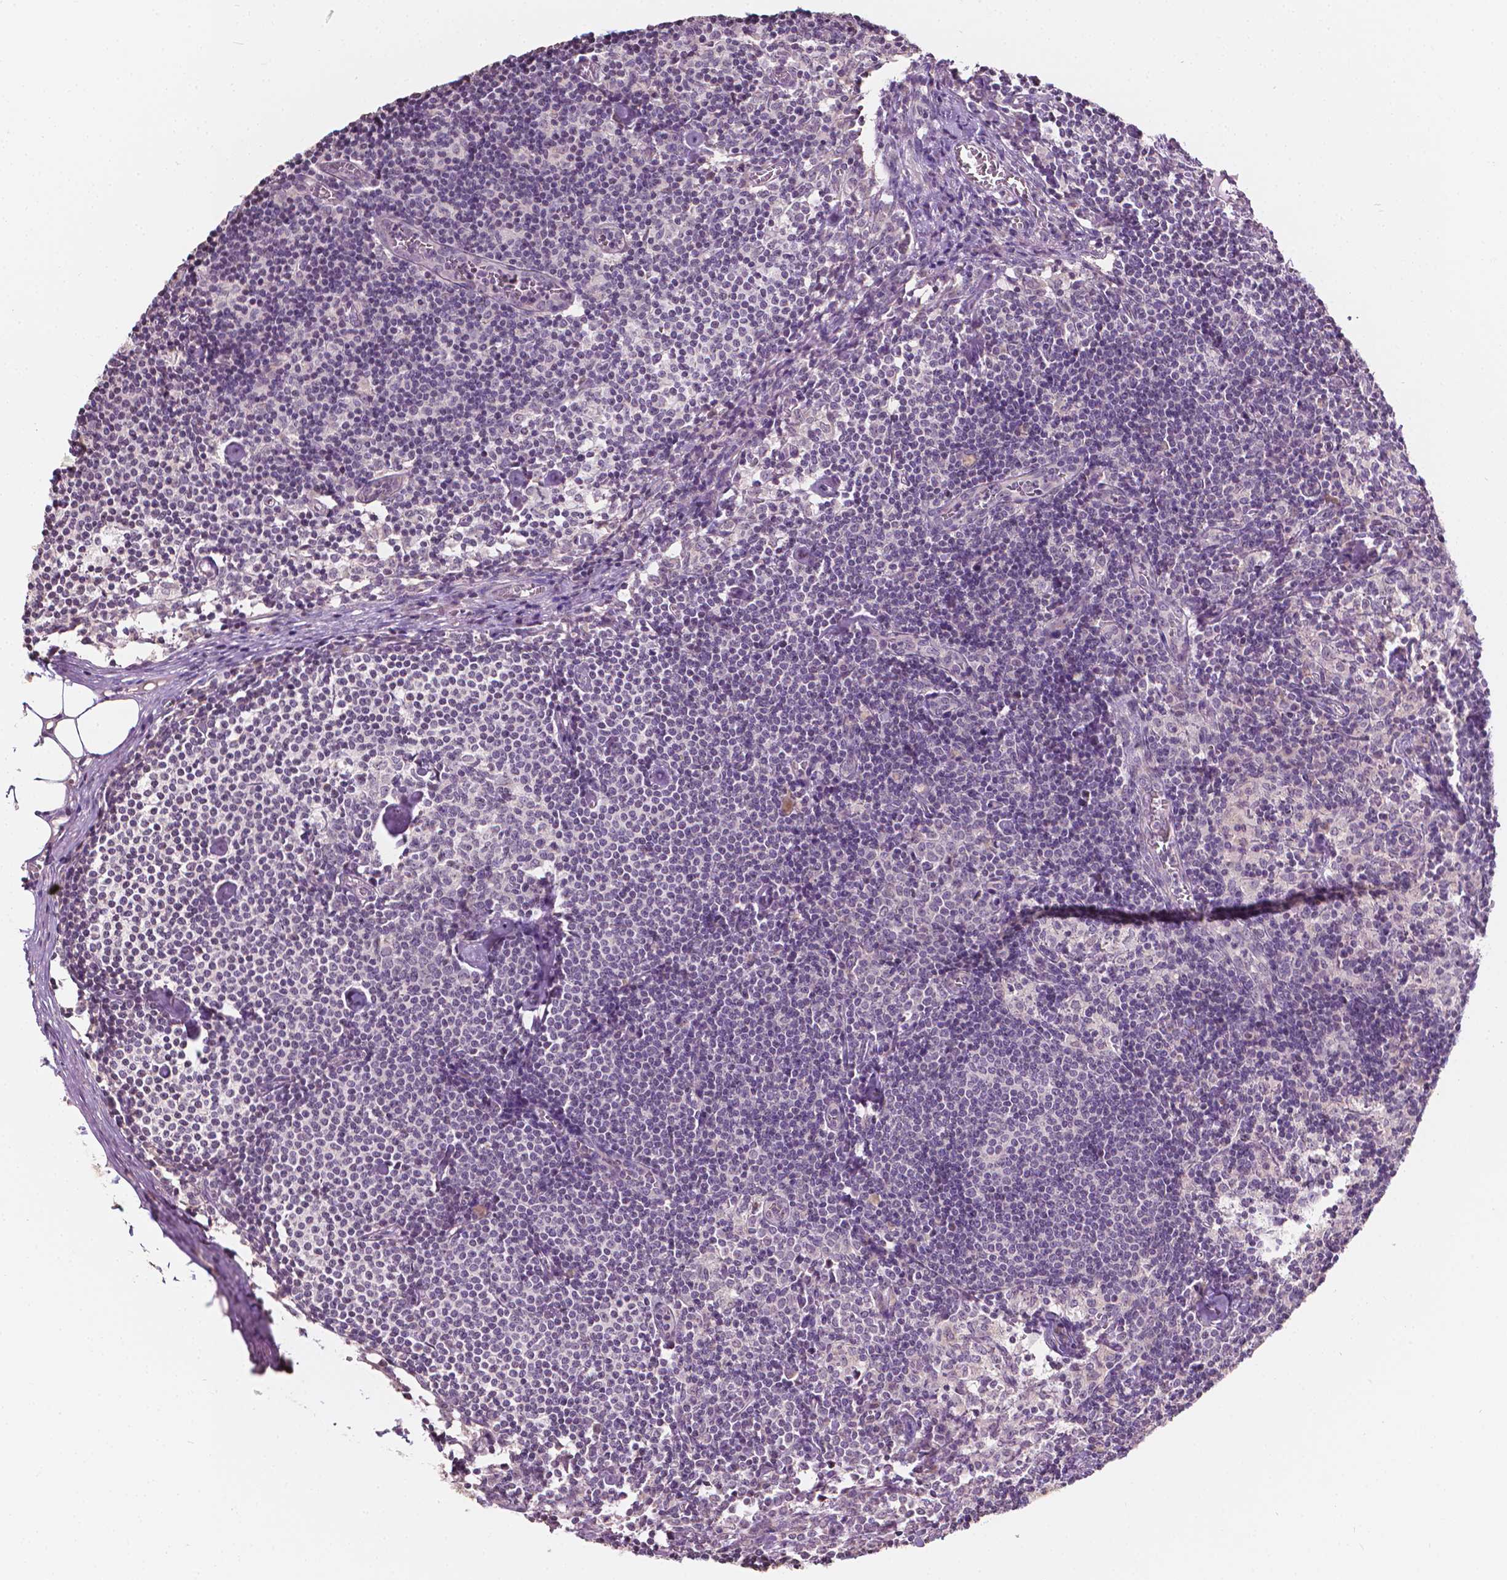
{"staining": {"intensity": "negative", "quantity": "none", "location": "none"}, "tissue": "lymph node", "cell_type": "Germinal center cells", "image_type": "normal", "snomed": [{"axis": "morphology", "description": "Normal tissue, NOS"}, {"axis": "topography", "description": "Lymph node"}], "caption": "This is an IHC micrograph of normal human lymph node. There is no staining in germinal center cells.", "gene": "NOS1AP", "patient": {"sex": "female", "age": 52}}